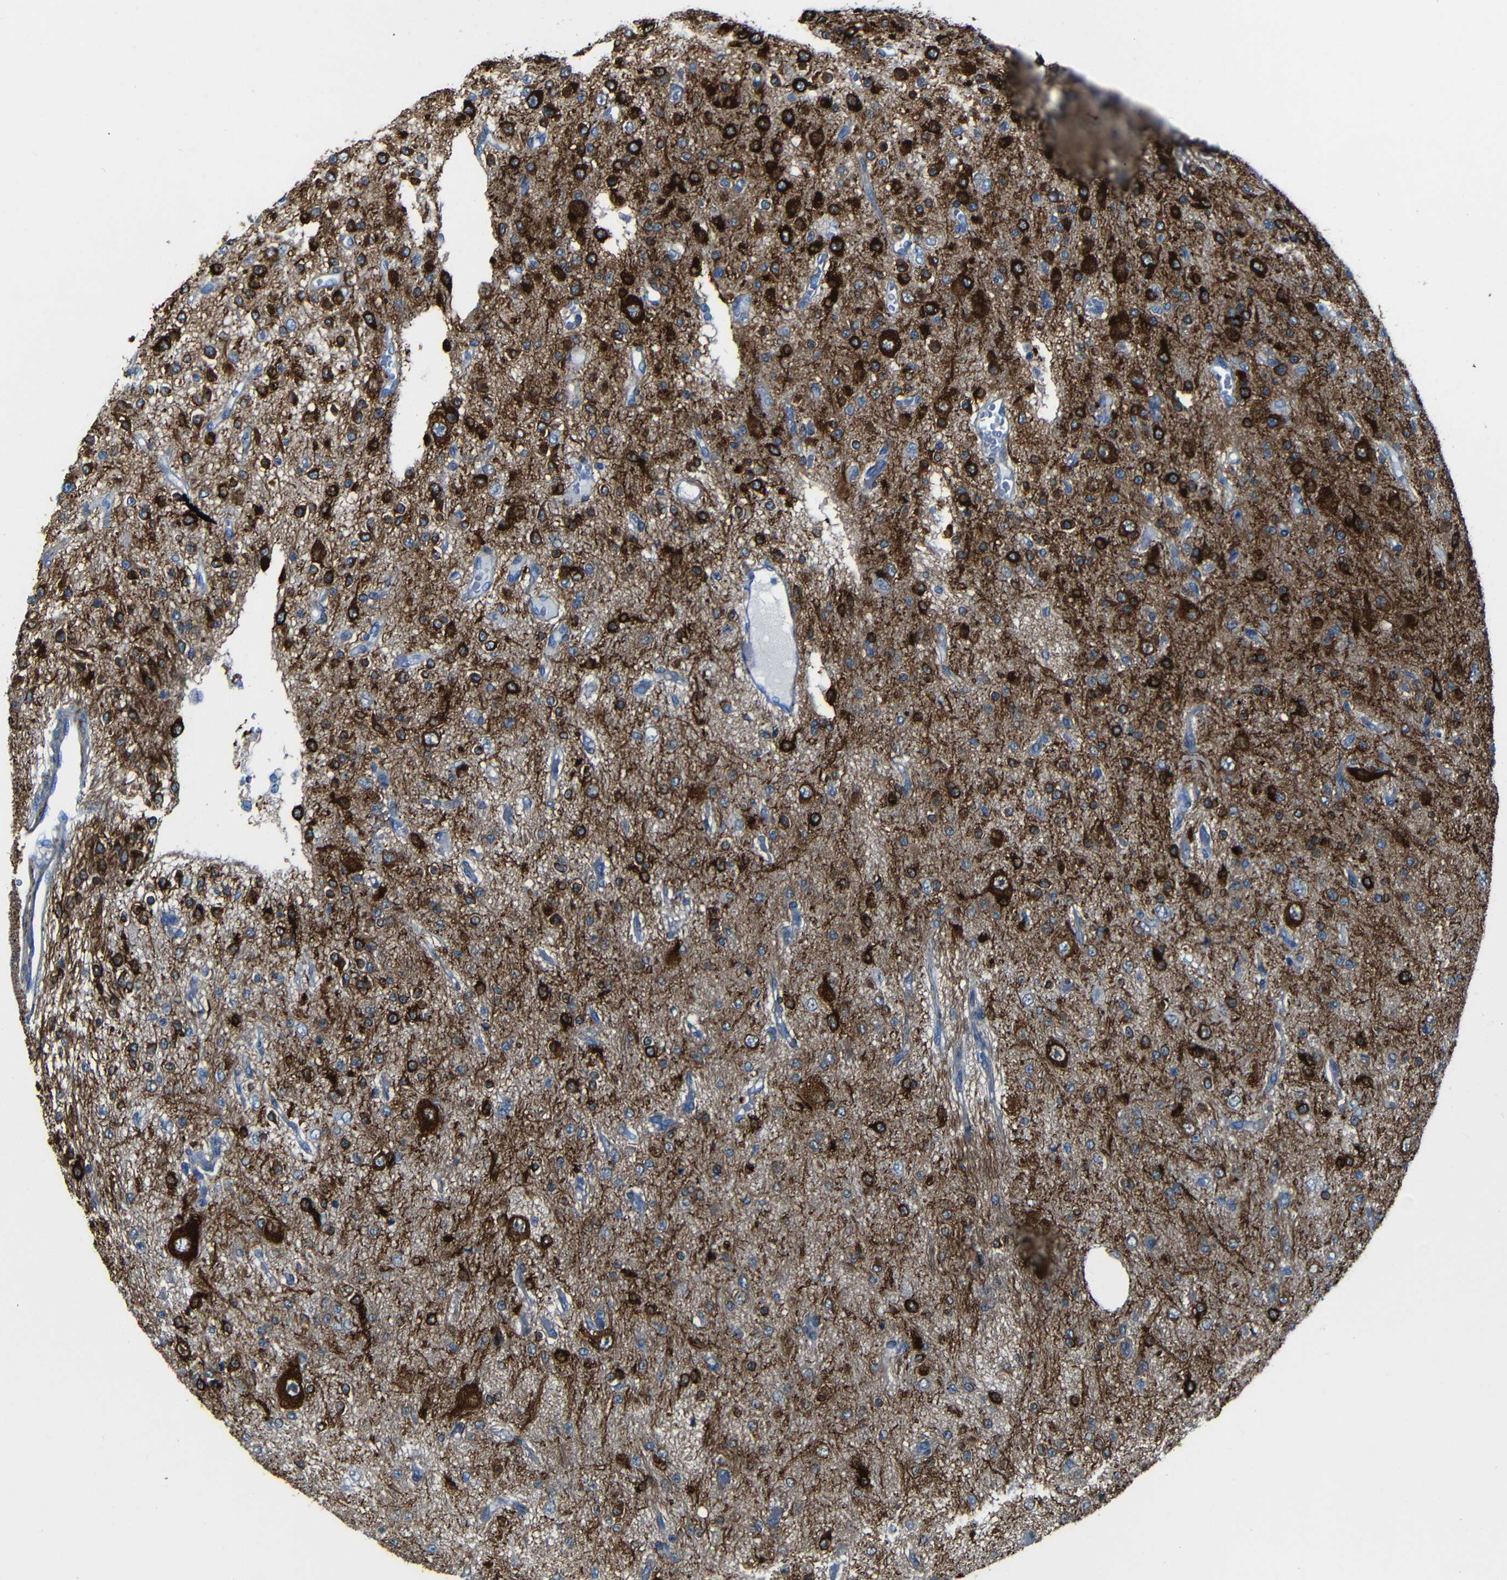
{"staining": {"intensity": "strong", "quantity": ">75%", "location": "cytoplasmic/membranous"}, "tissue": "glioma", "cell_type": "Tumor cells", "image_type": "cancer", "snomed": [{"axis": "morphology", "description": "Glioma, malignant, Low grade"}, {"axis": "topography", "description": "Brain"}], "caption": "Human malignant glioma (low-grade) stained with a brown dye reveals strong cytoplasmic/membranous positive positivity in approximately >75% of tumor cells.", "gene": "MAP2", "patient": {"sex": "male", "age": 38}}